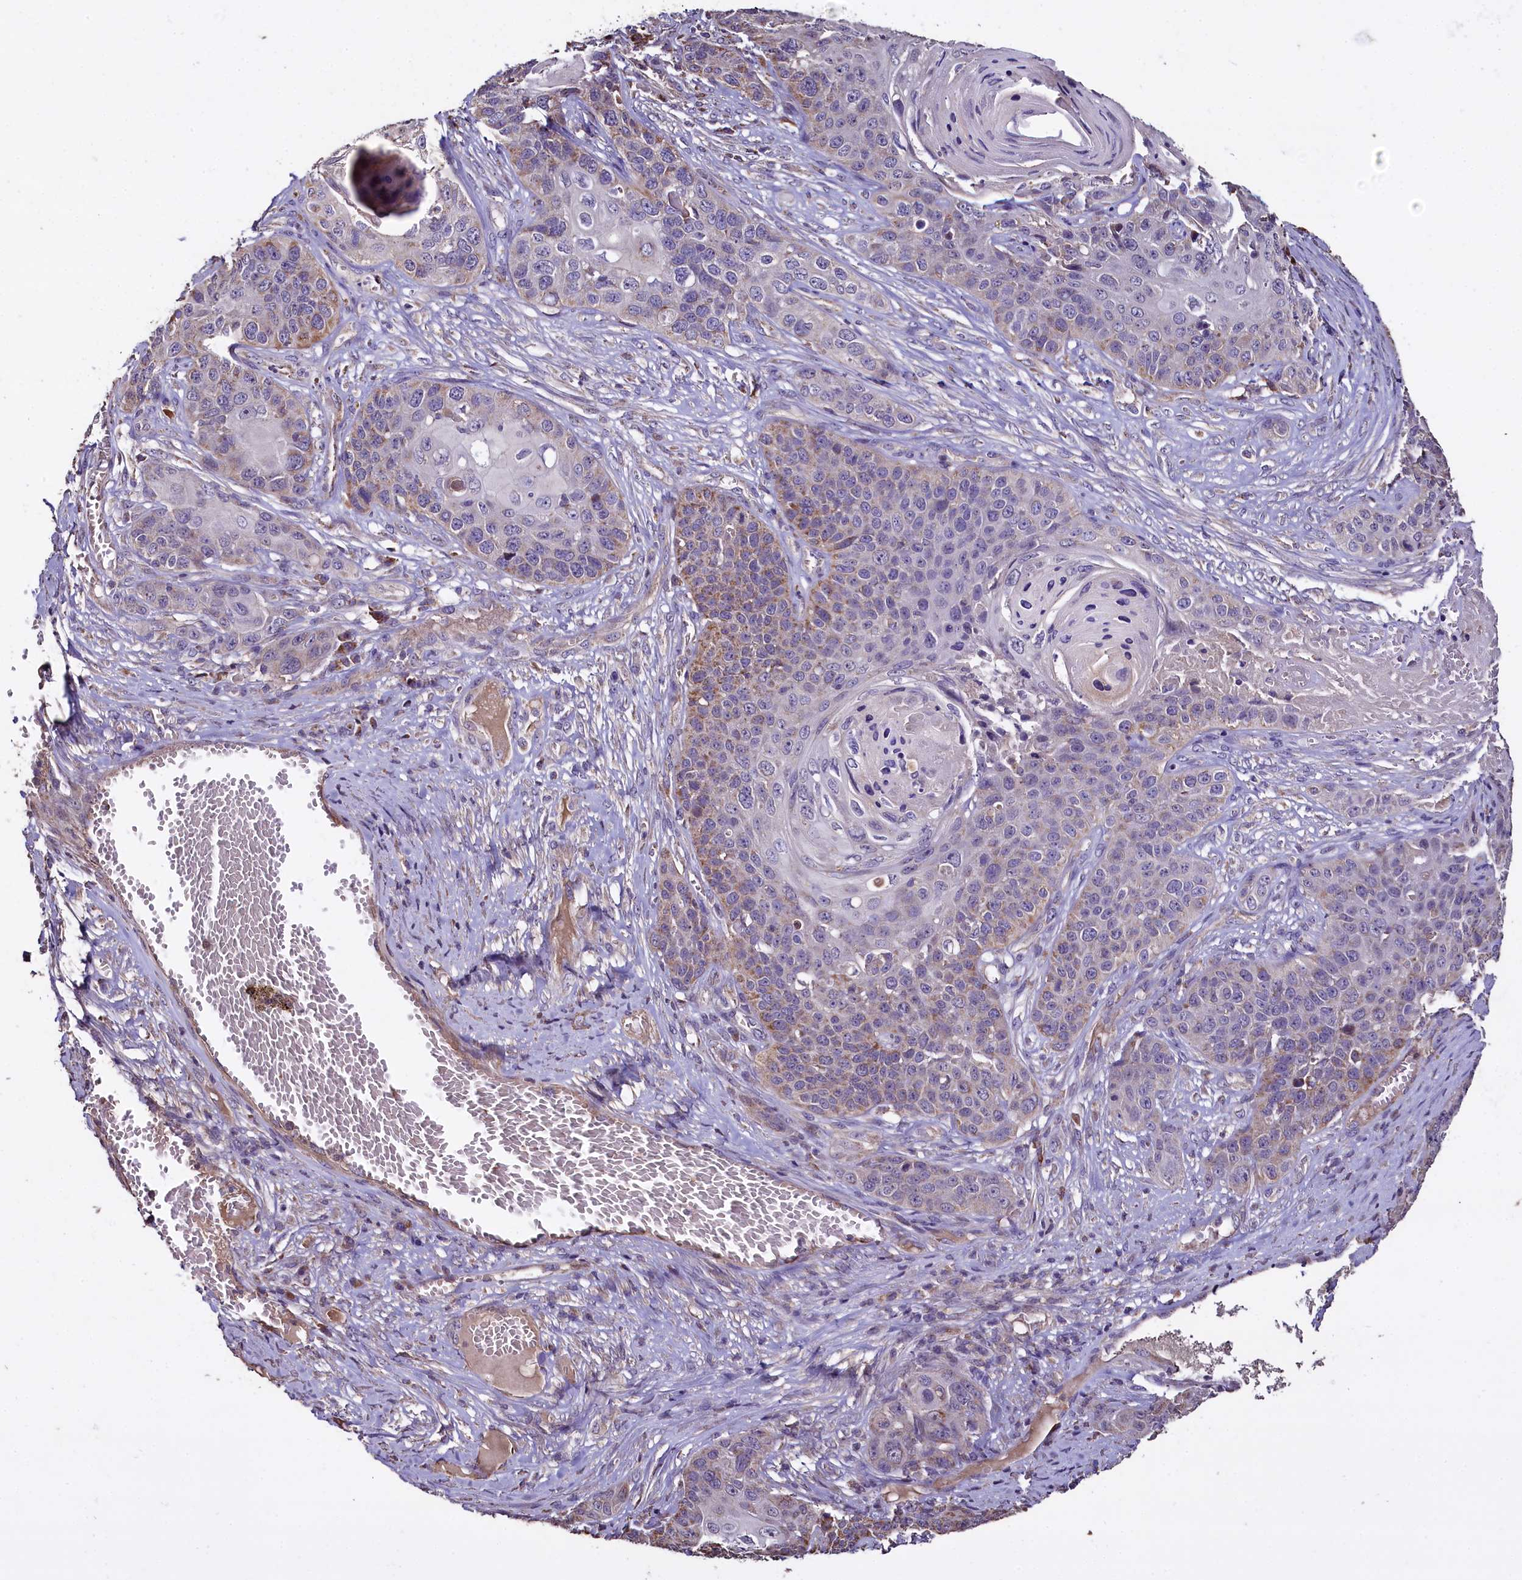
{"staining": {"intensity": "negative", "quantity": "none", "location": "none"}, "tissue": "skin cancer", "cell_type": "Tumor cells", "image_type": "cancer", "snomed": [{"axis": "morphology", "description": "Squamous cell carcinoma, NOS"}, {"axis": "topography", "description": "Skin"}], "caption": "This photomicrograph is of squamous cell carcinoma (skin) stained with immunohistochemistry to label a protein in brown with the nuclei are counter-stained blue. There is no staining in tumor cells.", "gene": "COQ9", "patient": {"sex": "male", "age": 55}}